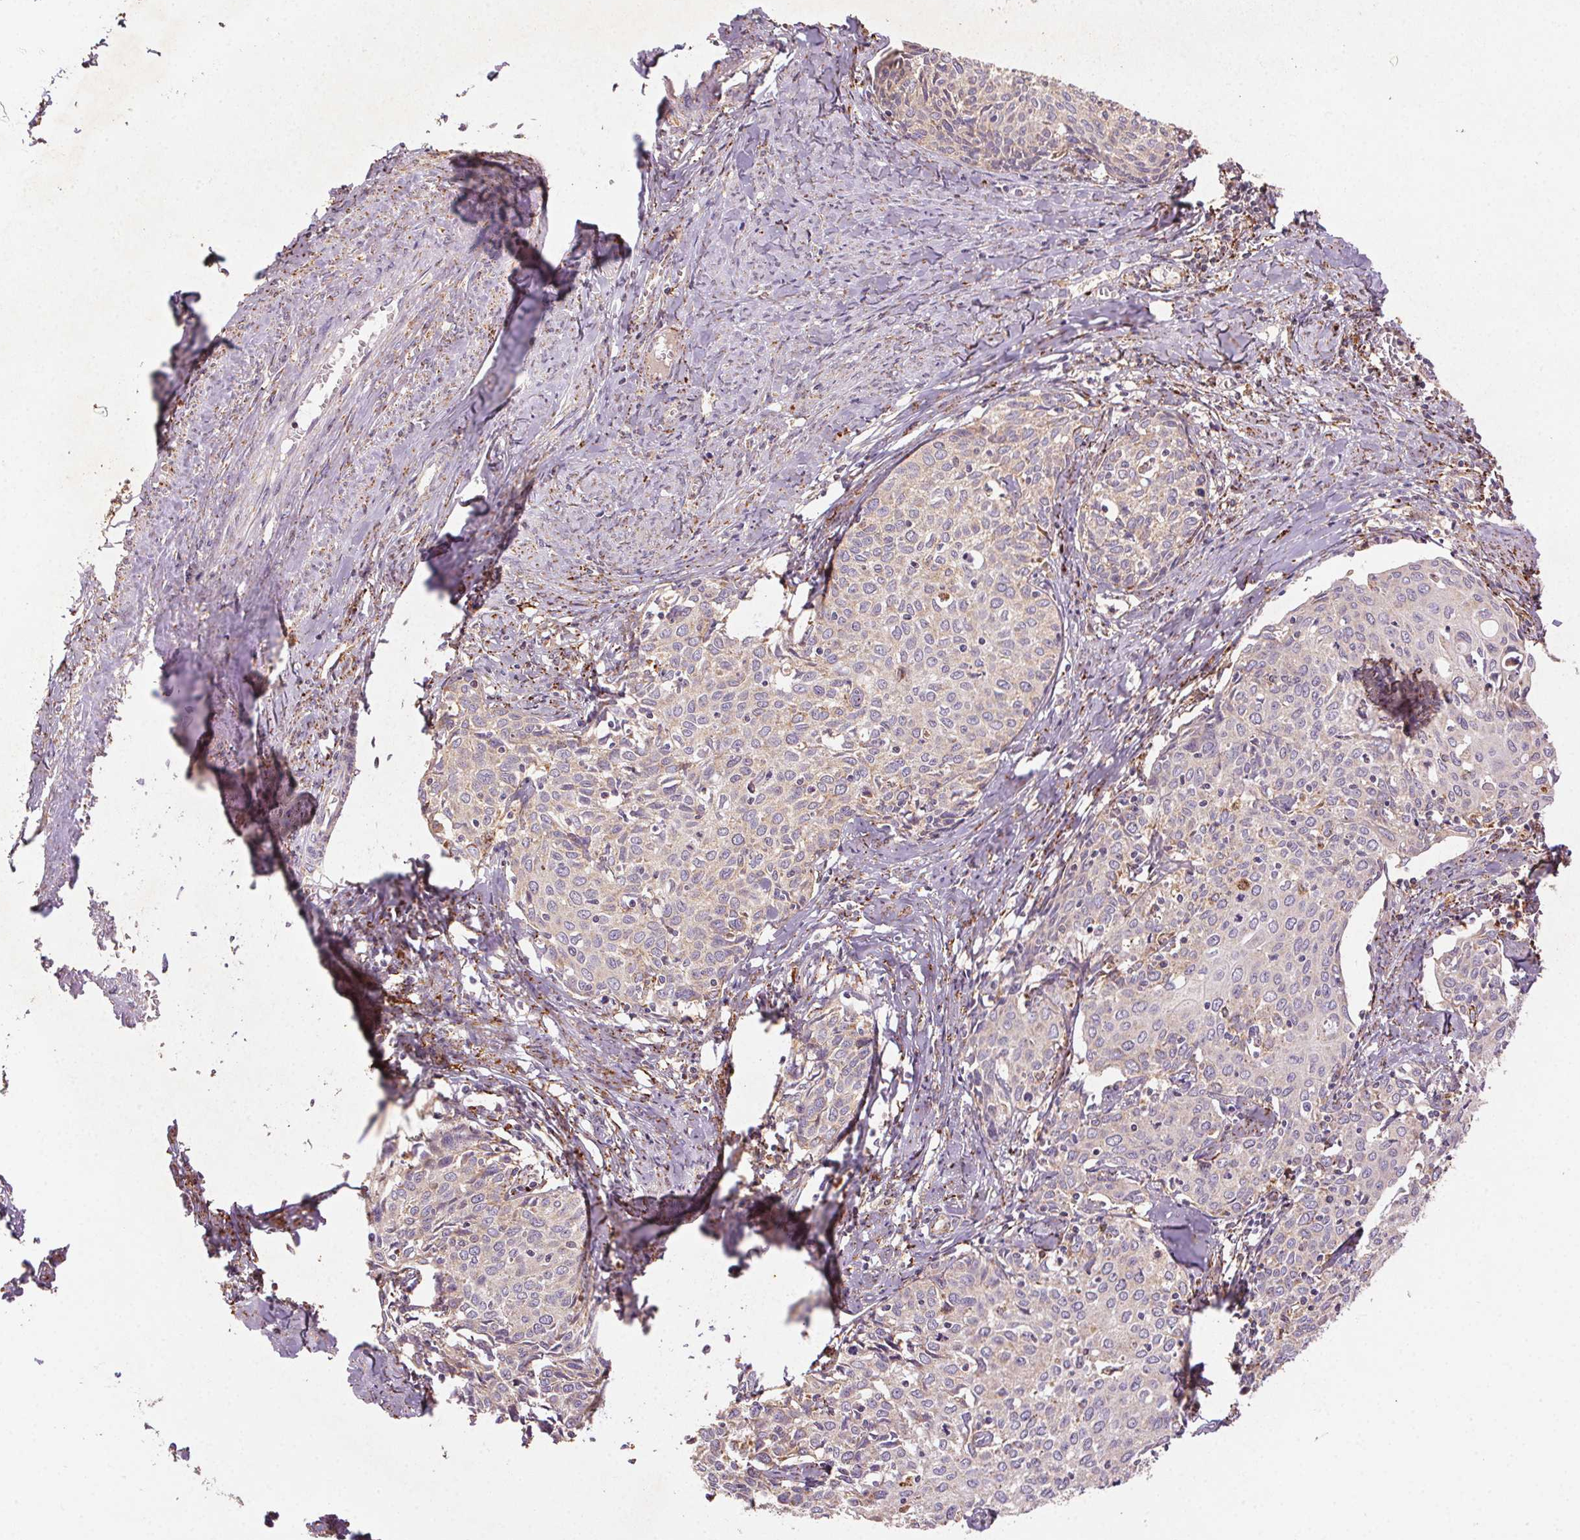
{"staining": {"intensity": "weak", "quantity": "<25%", "location": "cytoplasmic/membranous"}, "tissue": "cervical cancer", "cell_type": "Tumor cells", "image_type": "cancer", "snomed": [{"axis": "morphology", "description": "Squamous cell carcinoma, NOS"}, {"axis": "topography", "description": "Cervix"}], "caption": "A high-resolution micrograph shows immunohistochemistry (IHC) staining of cervical cancer, which reveals no significant staining in tumor cells. Nuclei are stained in blue.", "gene": "FNBP1L", "patient": {"sex": "female", "age": 62}}